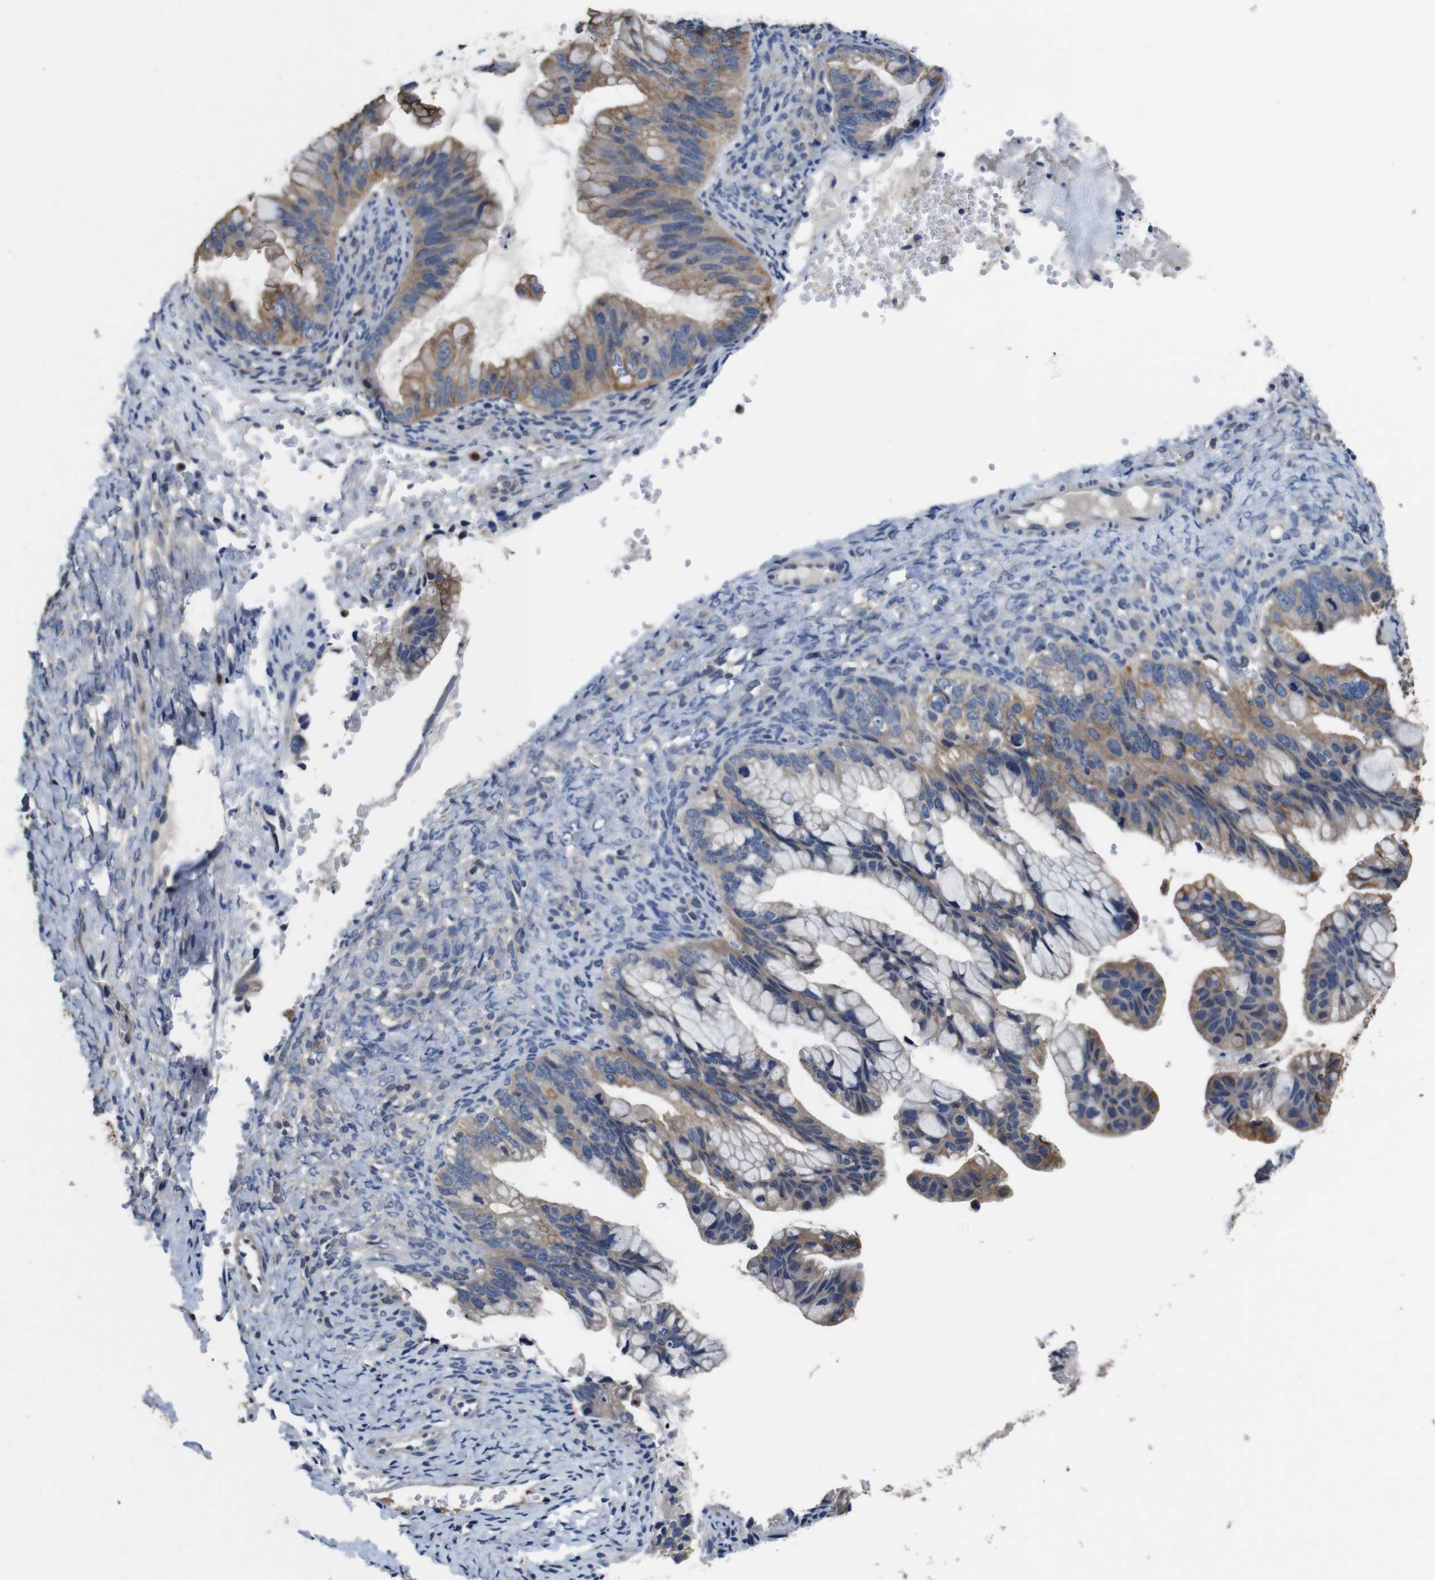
{"staining": {"intensity": "moderate", "quantity": ">75%", "location": "cytoplasmic/membranous"}, "tissue": "ovarian cancer", "cell_type": "Tumor cells", "image_type": "cancer", "snomed": [{"axis": "morphology", "description": "Cystadenocarcinoma, mucinous, NOS"}, {"axis": "topography", "description": "Ovary"}], "caption": "Ovarian cancer (mucinous cystadenocarcinoma) stained for a protein (brown) shows moderate cytoplasmic/membranous positive staining in about >75% of tumor cells.", "gene": "GLIPR1", "patient": {"sex": "female", "age": 36}}